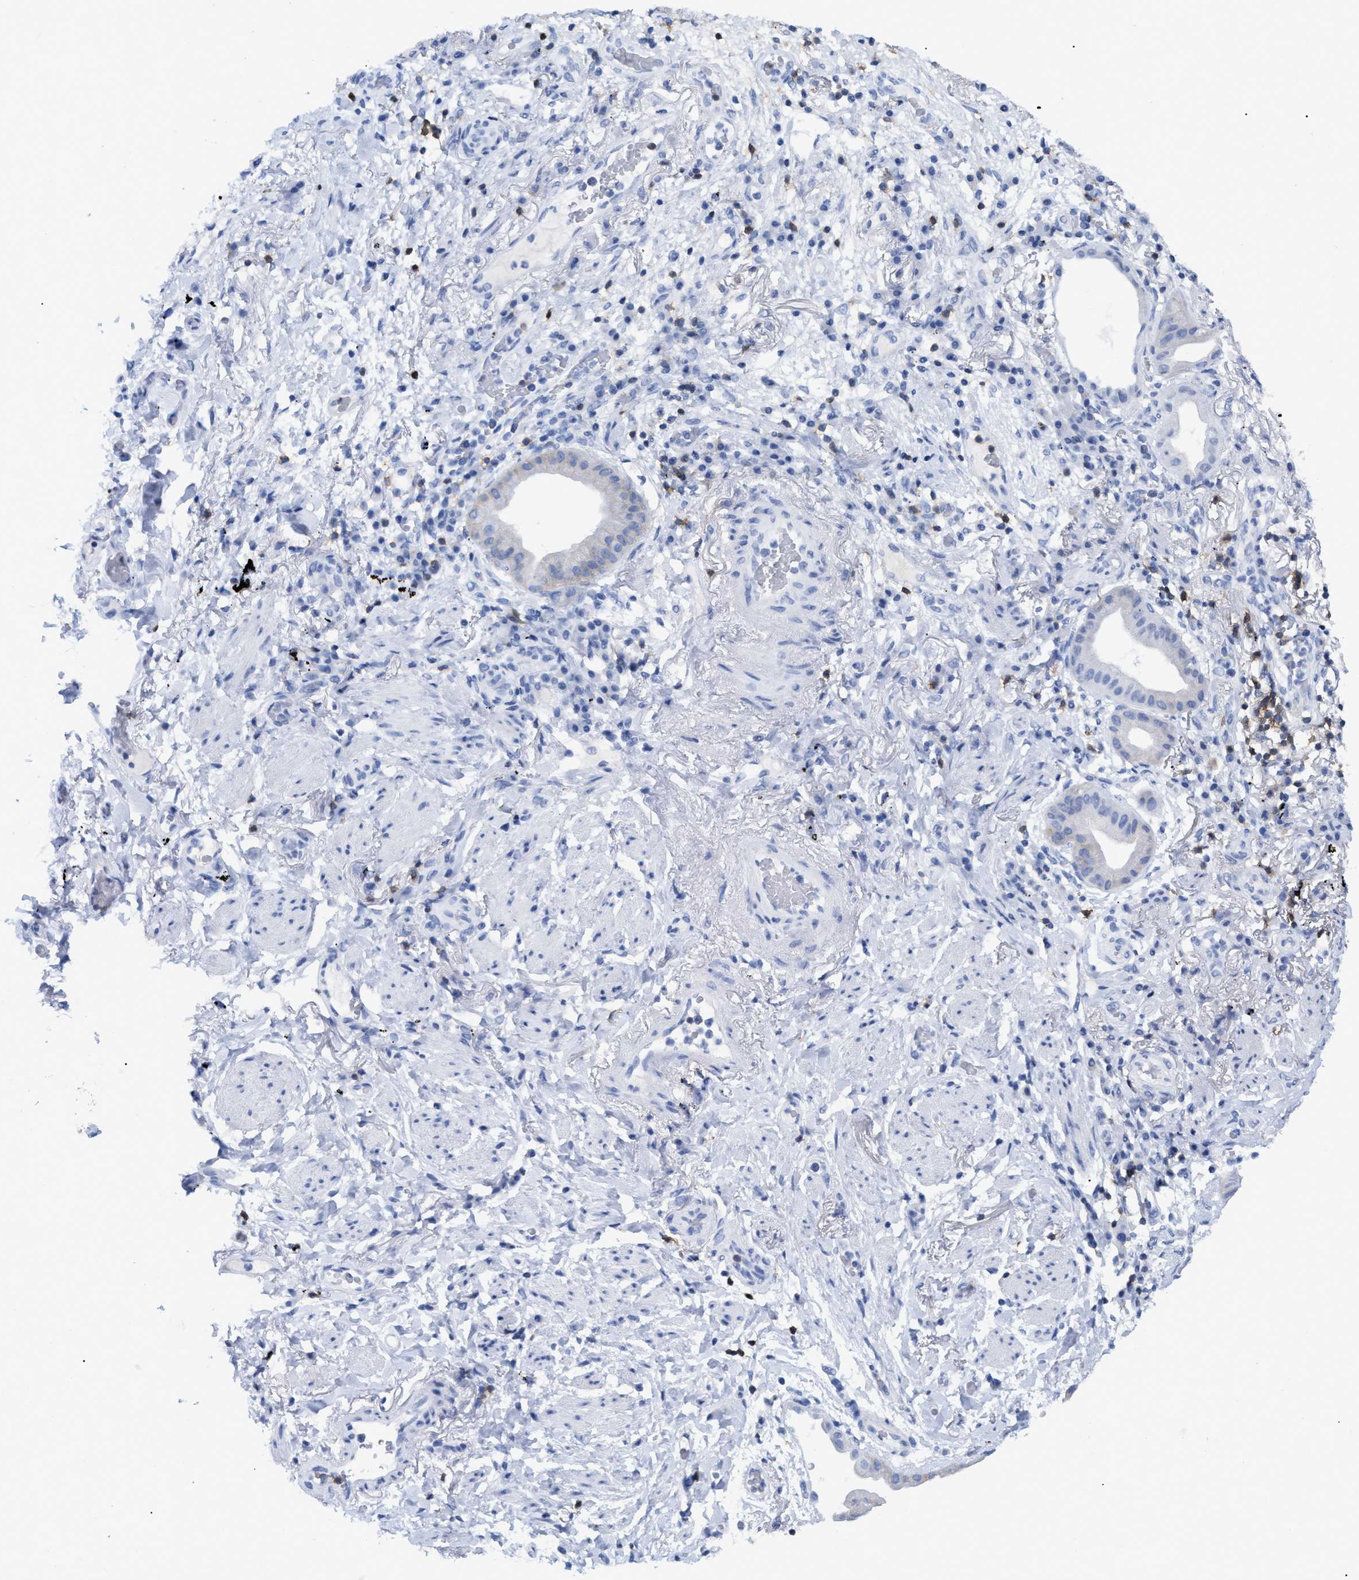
{"staining": {"intensity": "weak", "quantity": "<25%", "location": "cytoplasmic/membranous"}, "tissue": "lung cancer", "cell_type": "Tumor cells", "image_type": "cancer", "snomed": [{"axis": "morphology", "description": "Normal tissue, NOS"}, {"axis": "morphology", "description": "Adenocarcinoma, NOS"}, {"axis": "topography", "description": "Bronchus"}, {"axis": "topography", "description": "Lung"}], "caption": "Lung cancer was stained to show a protein in brown. There is no significant staining in tumor cells.", "gene": "CD5", "patient": {"sex": "female", "age": 70}}